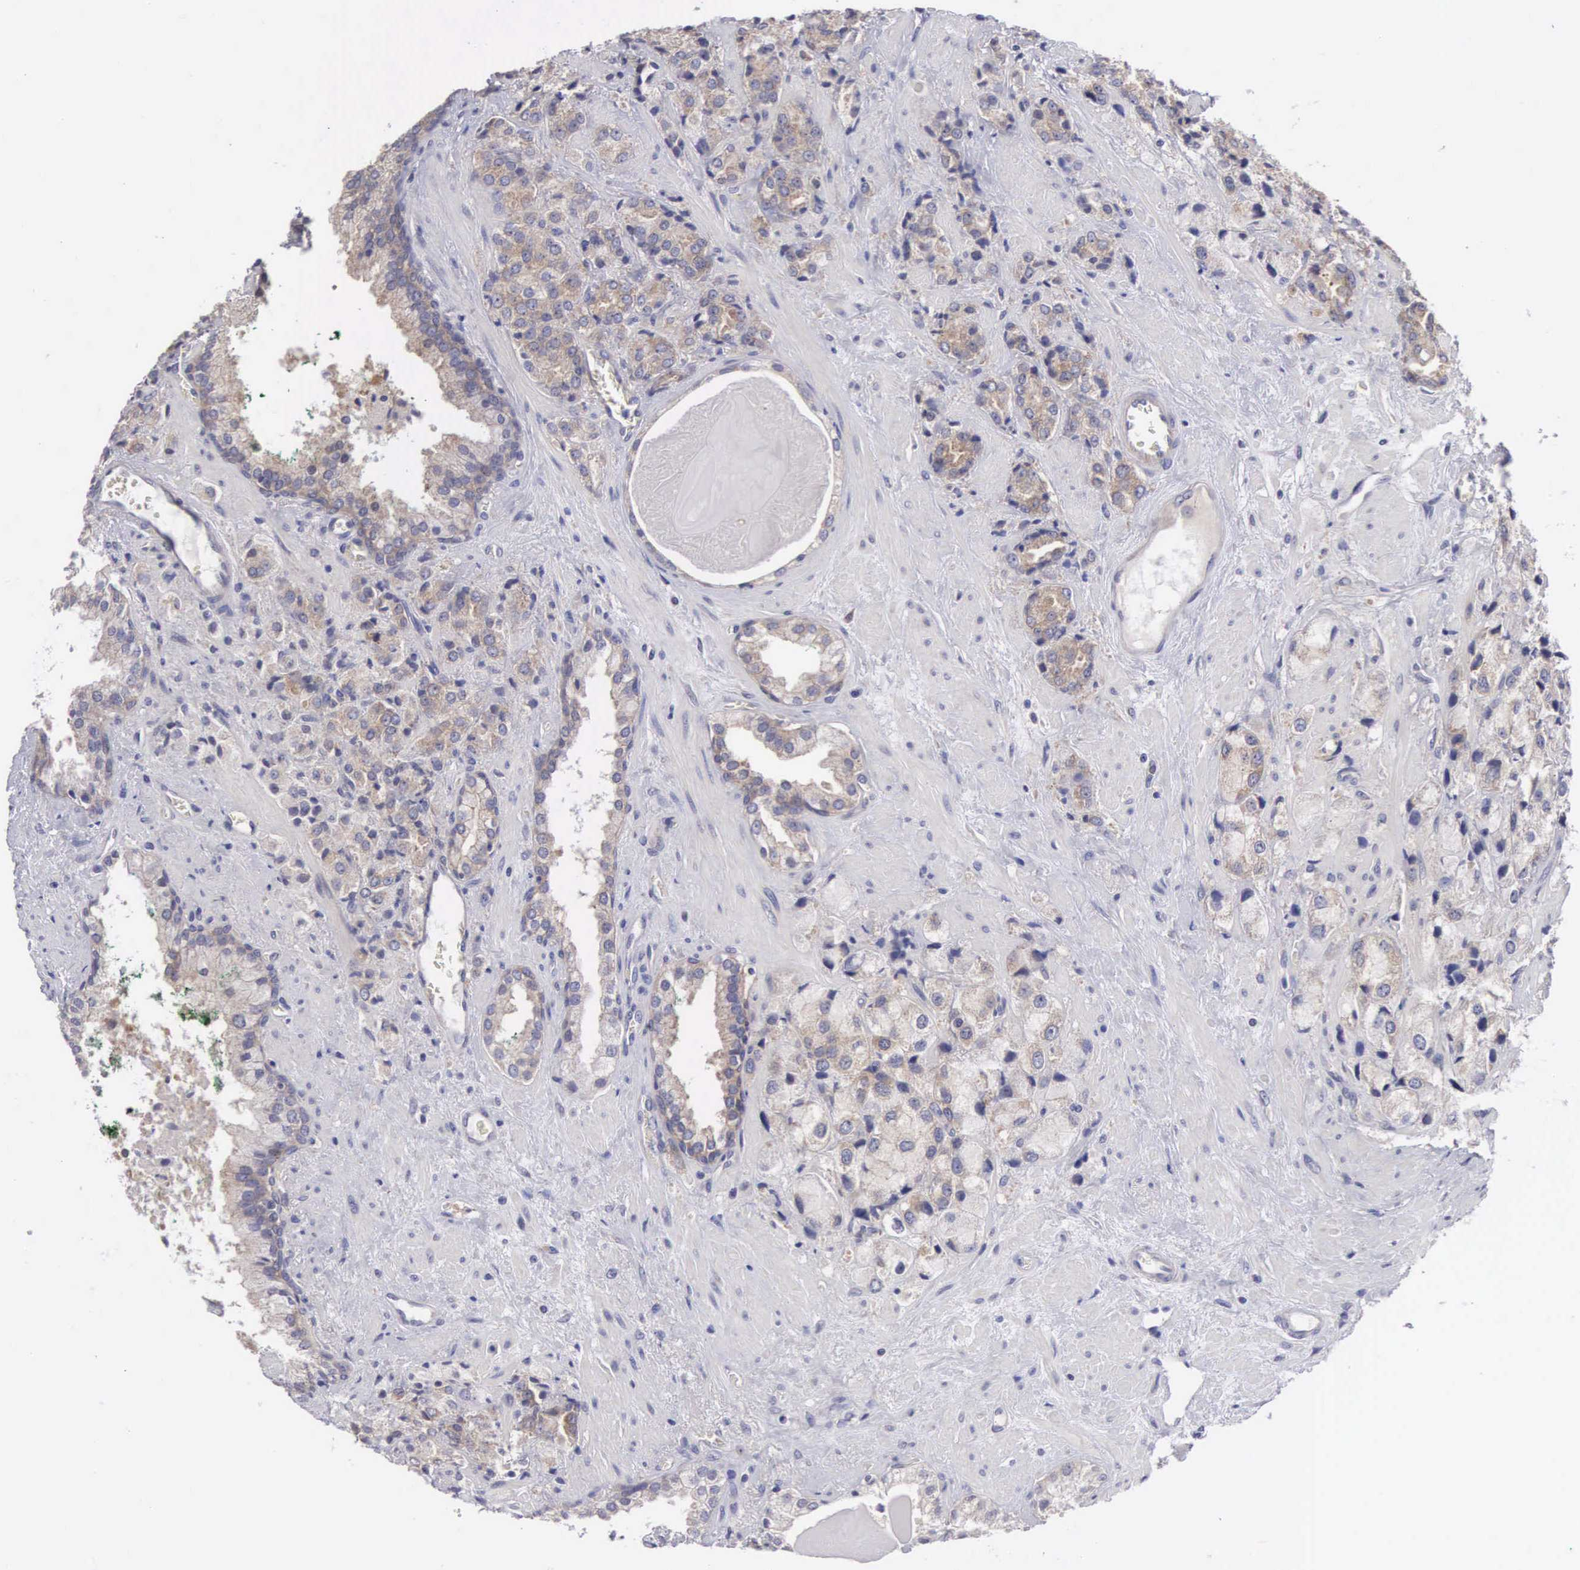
{"staining": {"intensity": "weak", "quantity": "25%-75%", "location": "cytoplasmic/membranous"}, "tissue": "prostate cancer", "cell_type": "Tumor cells", "image_type": "cancer", "snomed": [{"axis": "morphology", "description": "Adenocarcinoma, Medium grade"}, {"axis": "topography", "description": "Prostate"}], "caption": "Prostate medium-grade adenocarcinoma stained with a protein marker reveals weak staining in tumor cells.", "gene": "TXLNG", "patient": {"sex": "male", "age": 70}}